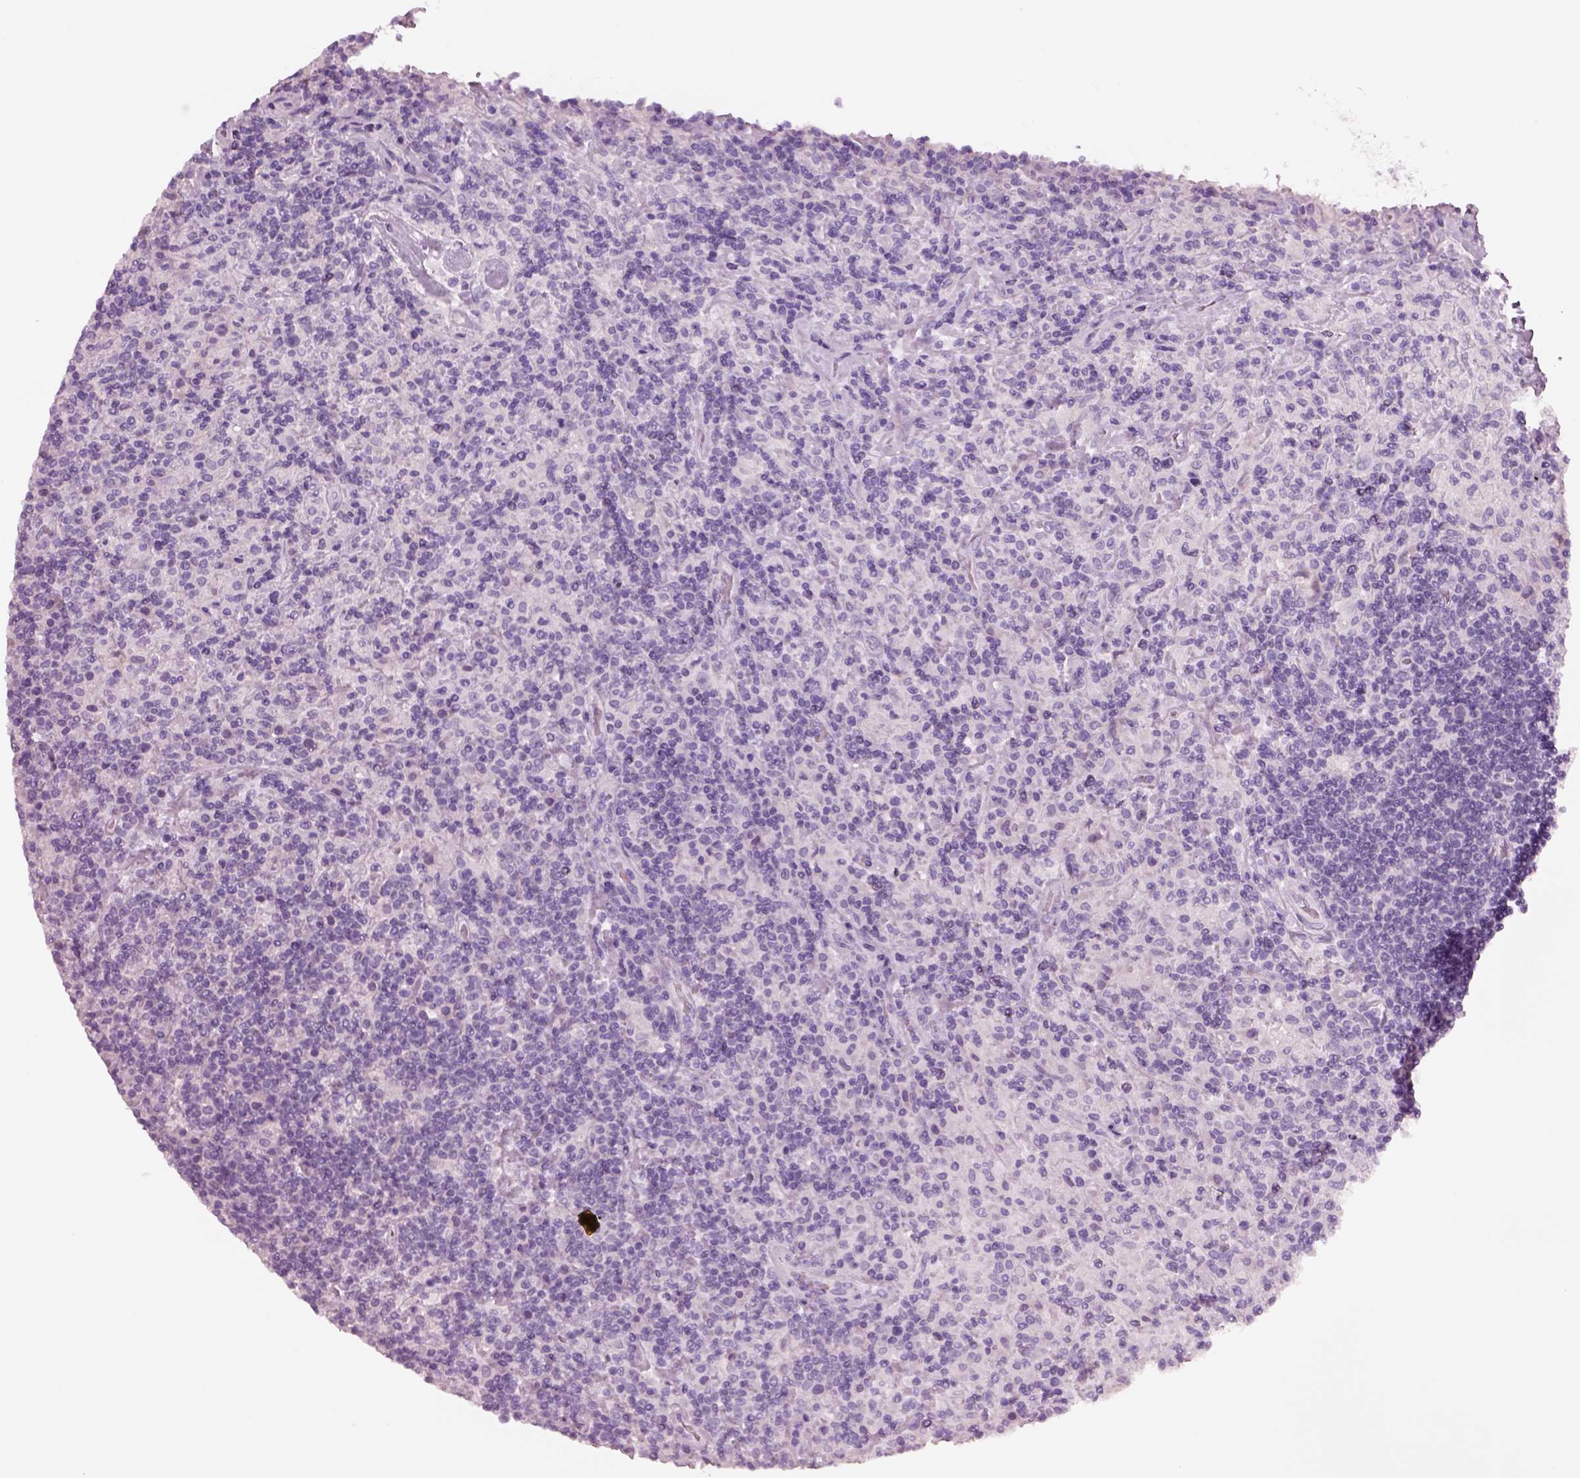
{"staining": {"intensity": "negative", "quantity": "none", "location": "none"}, "tissue": "lymphoma", "cell_type": "Tumor cells", "image_type": "cancer", "snomed": [{"axis": "morphology", "description": "Hodgkin's disease, NOS"}, {"axis": "topography", "description": "Lymph node"}], "caption": "Immunohistochemistry of human lymphoma displays no positivity in tumor cells. (Stains: DAB (3,3'-diaminobenzidine) immunohistochemistry with hematoxylin counter stain, Microscopy: brightfield microscopy at high magnification).", "gene": "PNOC", "patient": {"sex": "male", "age": 70}}